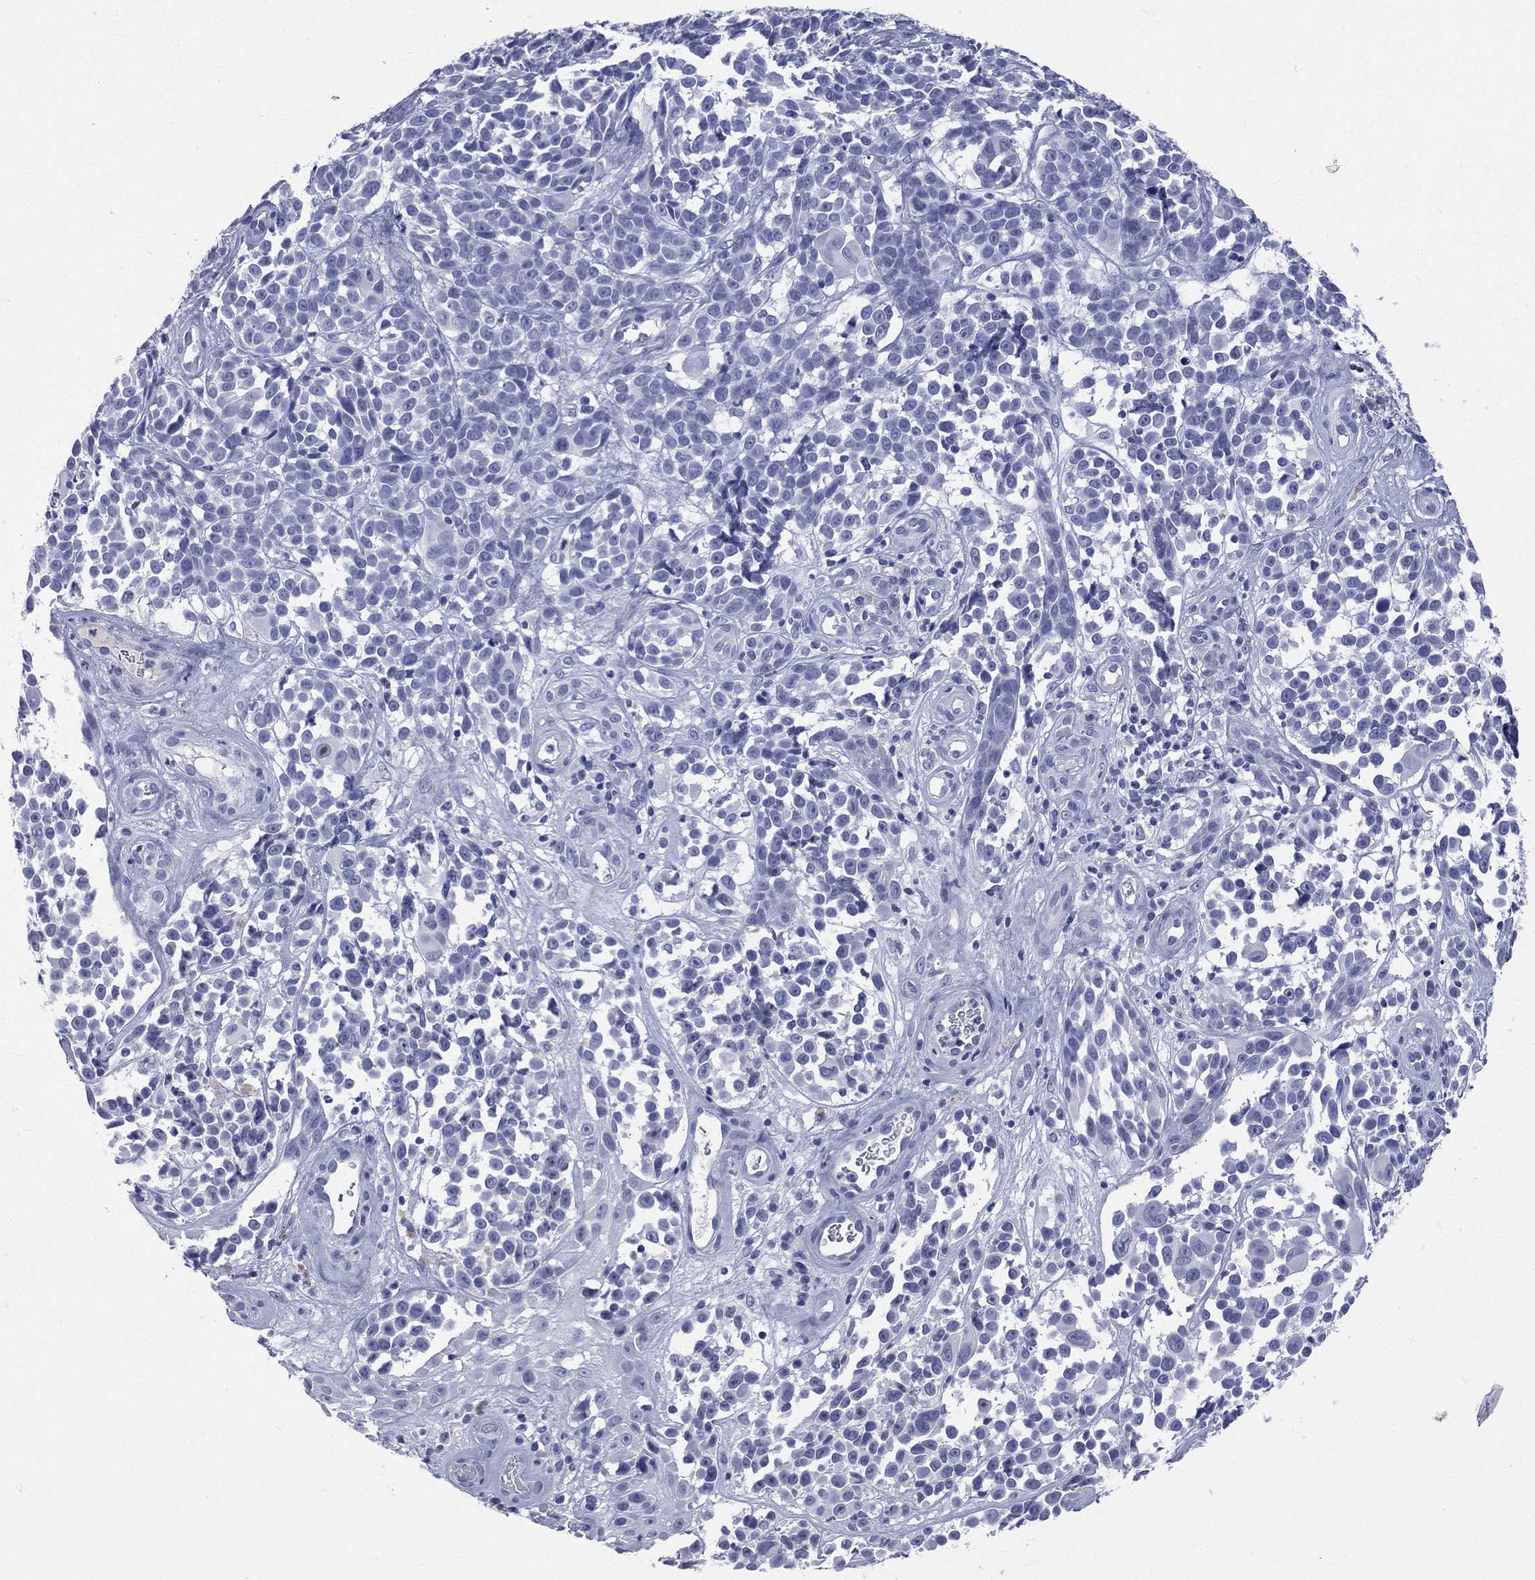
{"staining": {"intensity": "negative", "quantity": "none", "location": "none"}, "tissue": "melanoma", "cell_type": "Tumor cells", "image_type": "cancer", "snomed": [{"axis": "morphology", "description": "Malignant melanoma, NOS"}, {"axis": "topography", "description": "Skin"}], "caption": "IHC of human melanoma exhibits no positivity in tumor cells.", "gene": "CYLC1", "patient": {"sex": "female", "age": 88}}